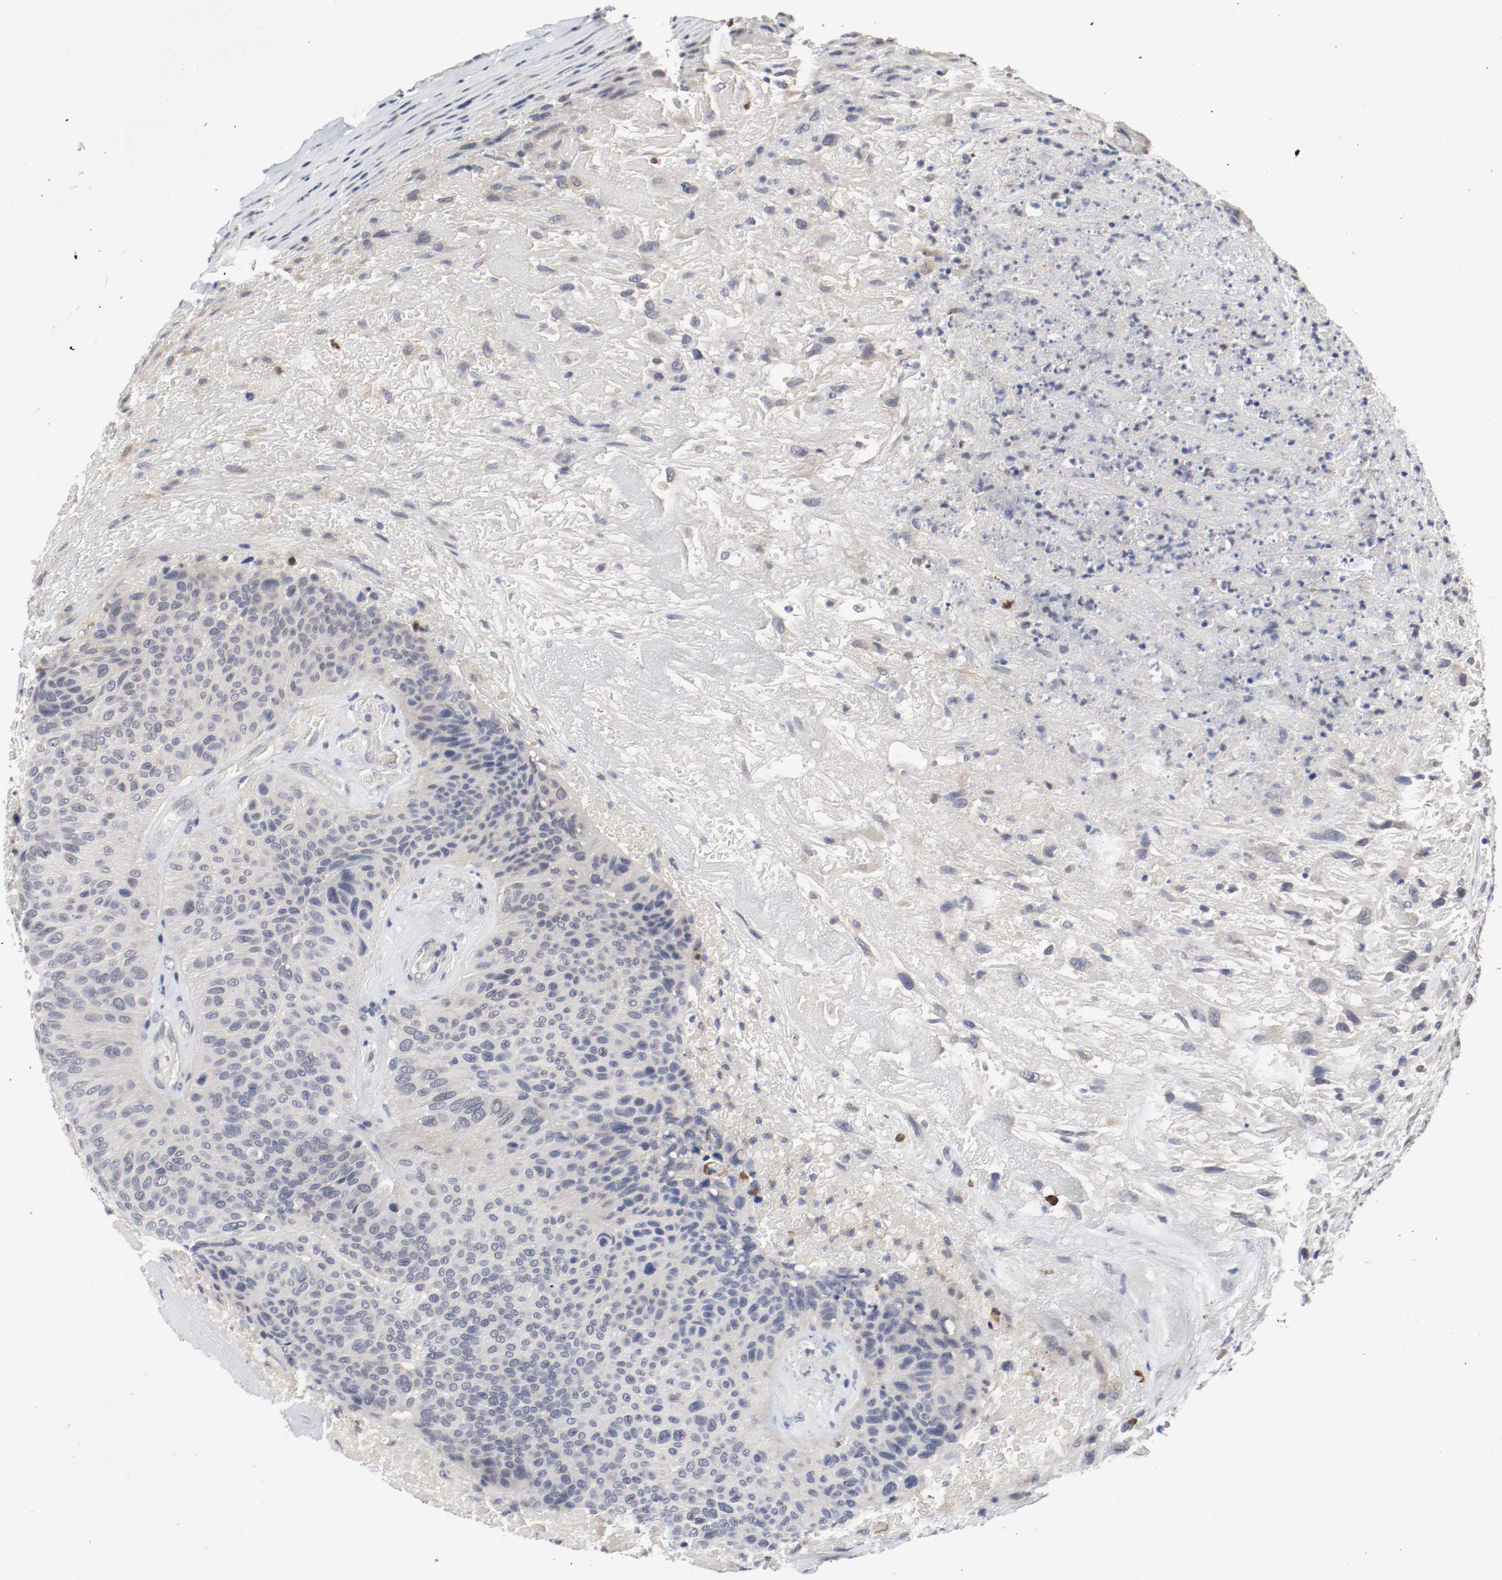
{"staining": {"intensity": "negative", "quantity": "none", "location": "none"}, "tissue": "urothelial cancer", "cell_type": "Tumor cells", "image_type": "cancer", "snomed": [{"axis": "morphology", "description": "Urothelial carcinoma, High grade"}, {"axis": "topography", "description": "Urinary bladder"}], "caption": "Urothelial cancer stained for a protein using IHC shows no positivity tumor cells.", "gene": "CEBPE", "patient": {"sex": "male", "age": 66}}